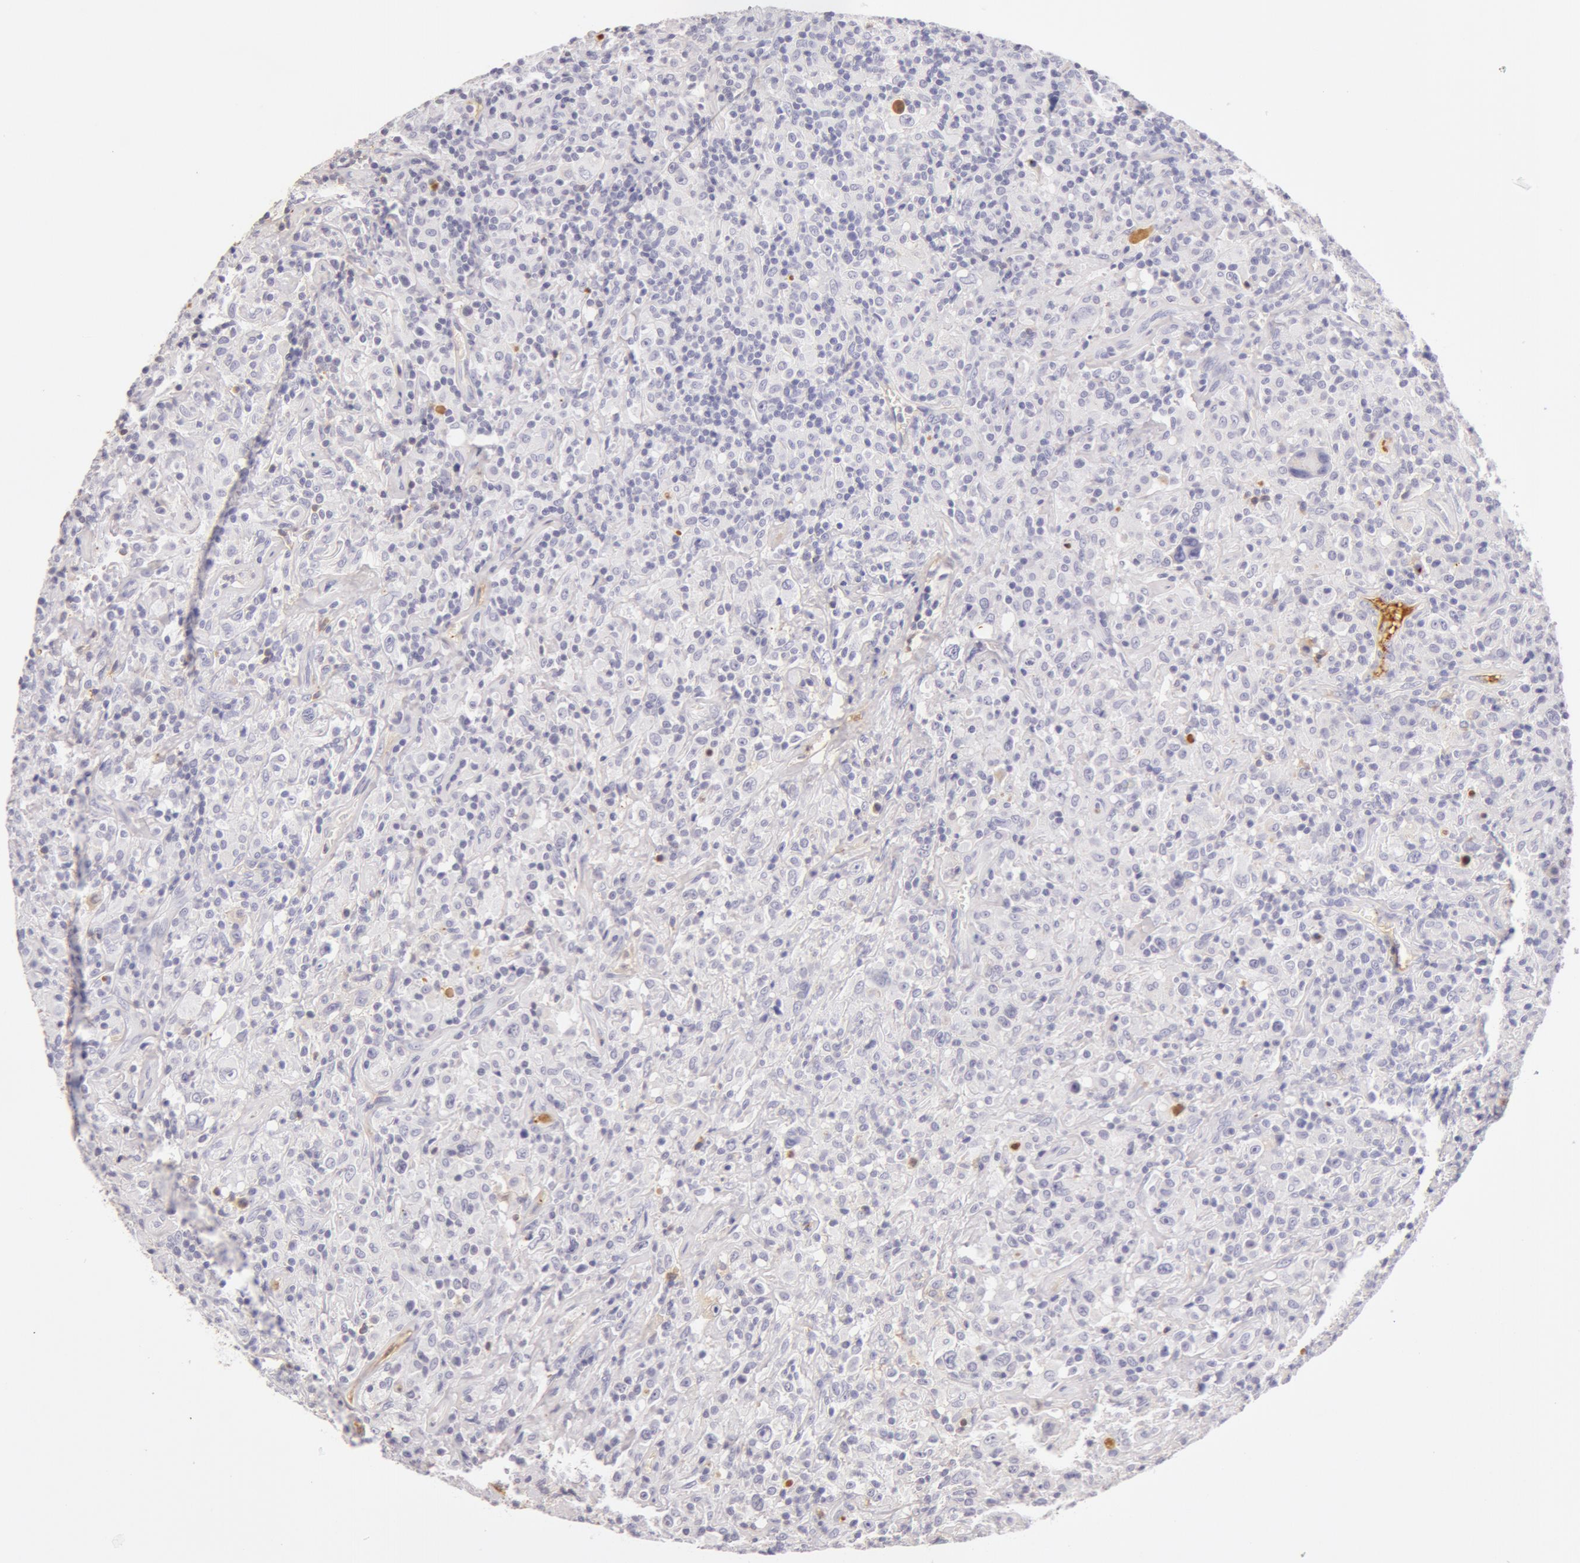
{"staining": {"intensity": "negative", "quantity": "none", "location": "none"}, "tissue": "lymphoma", "cell_type": "Tumor cells", "image_type": "cancer", "snomed": [{"axis": "morphology", "description": "Hodgkin's disease, NOS"}, {"axis": "topography", "description": "Lymph node"}], "caption": "DAB immunohistochemical staining of human Hodgkin's disease shows no significant staining in tumor cells. Brightfield microscopy of immunohistochemistry (IHC) stained with DAB (brown) and hematoxylin (blue), captured at high magnification.", "gene": "AHSG", "patient": {"sex": "male", "age": 46}}